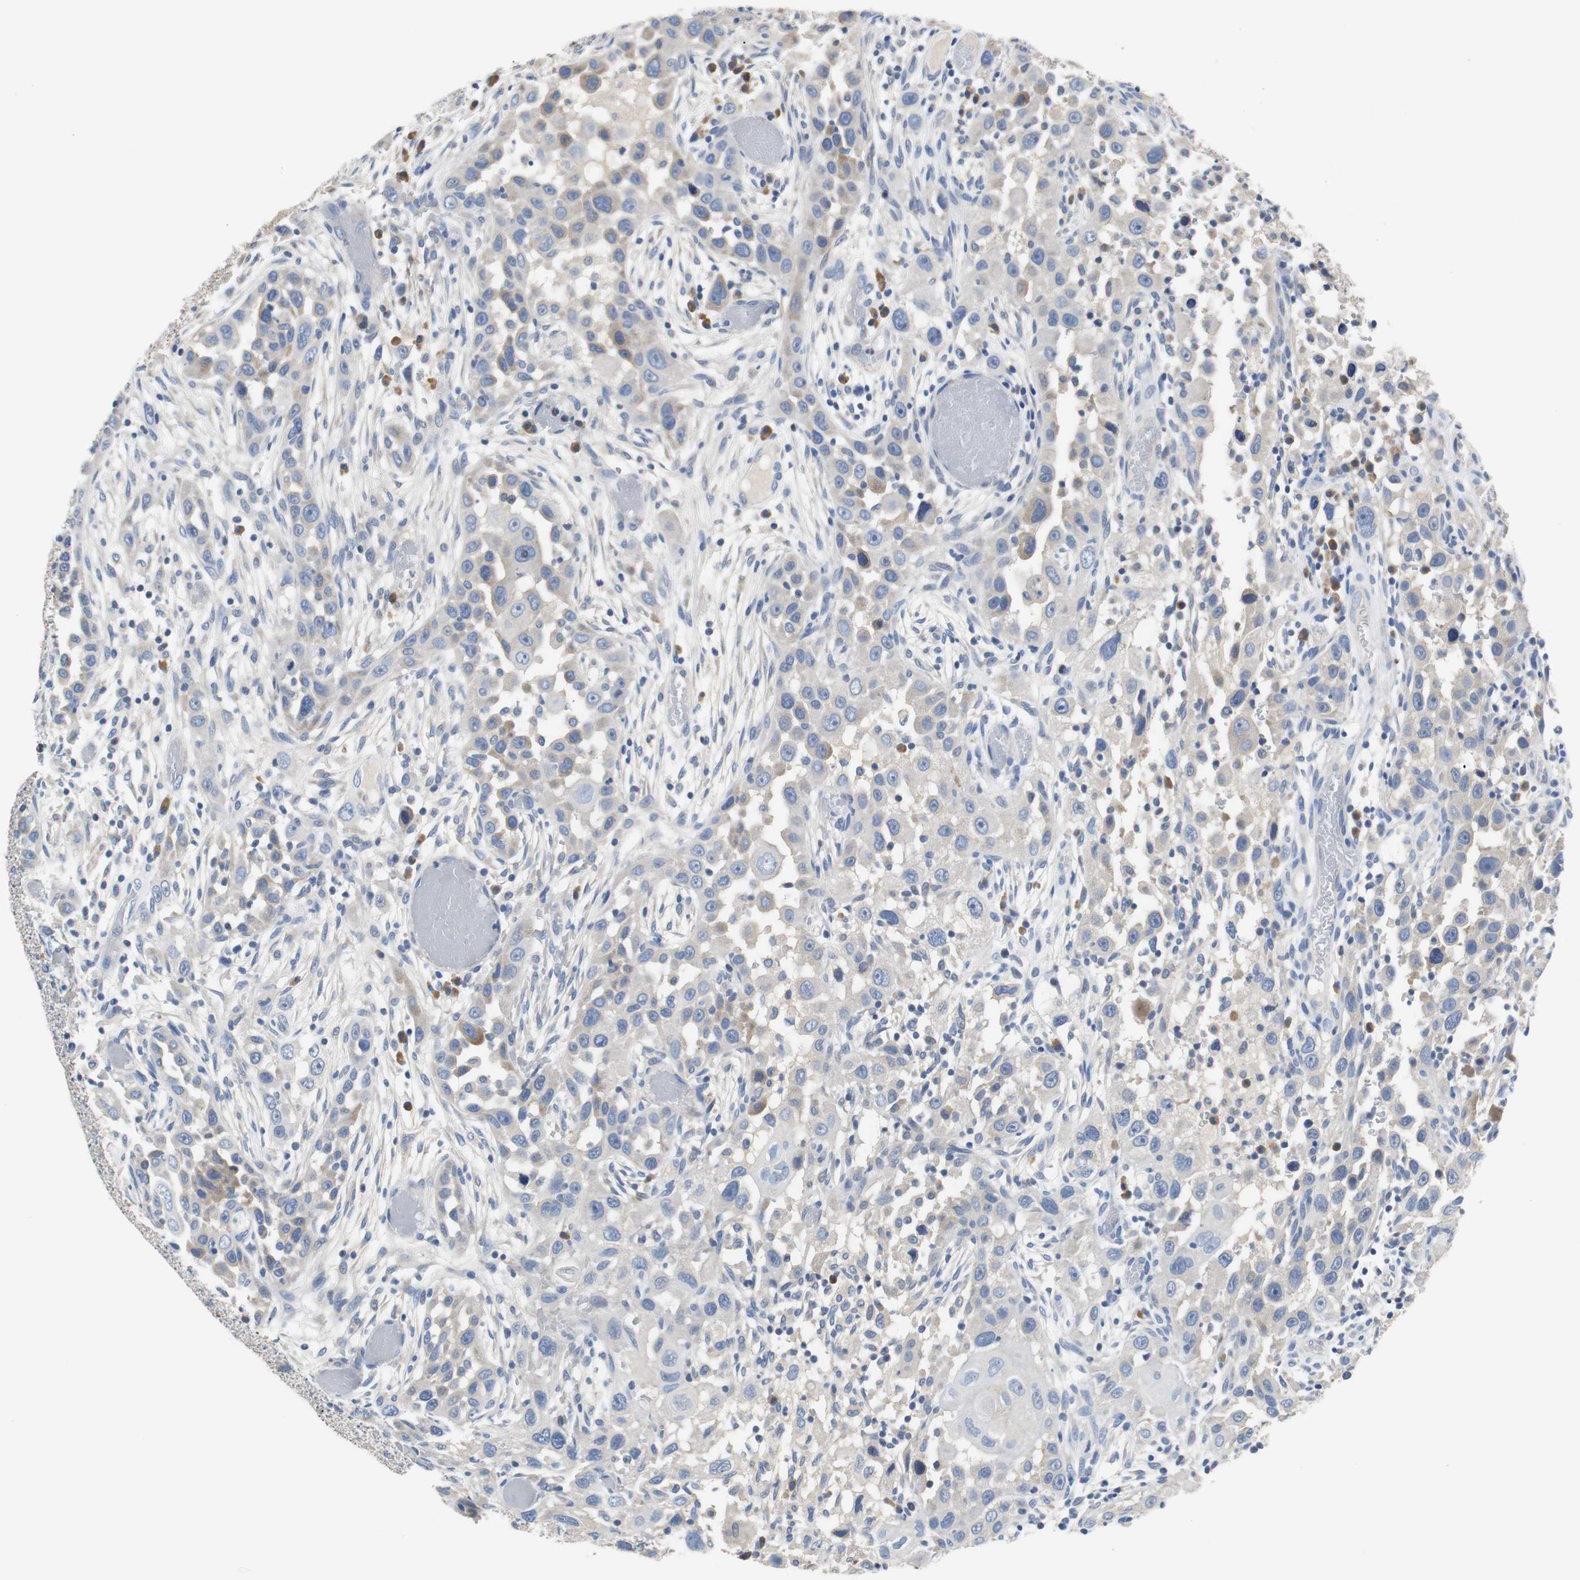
{"staining": {"intensity": "weak", "quantity": "<25%", "location": "cytoplasmic/membranous"}, "tissue": "head and neck cancer", "cell_type": "Tumor cells", "image_type": "cancer", "snomed": [{"axis": "morphology", "description": "Carcinoma, NOS"}, {"axis": "topography", "description": "Head-Neck"}], "caption": "This image is of carcinoma (head and neck) stained with immunohistochemistry (IHC) to label a protein in brown with the nuclei are counter-stained blue. There is no staining in tumor cells. (Stains: DAB (3,3'-diaminobenzidine) immunohistochemistry with hematoxylin counter stain, Microscopy: brightfield microscopy at high magnification).", "gene": "PCK1", "patient": {"sex": "male", "age": 87}}